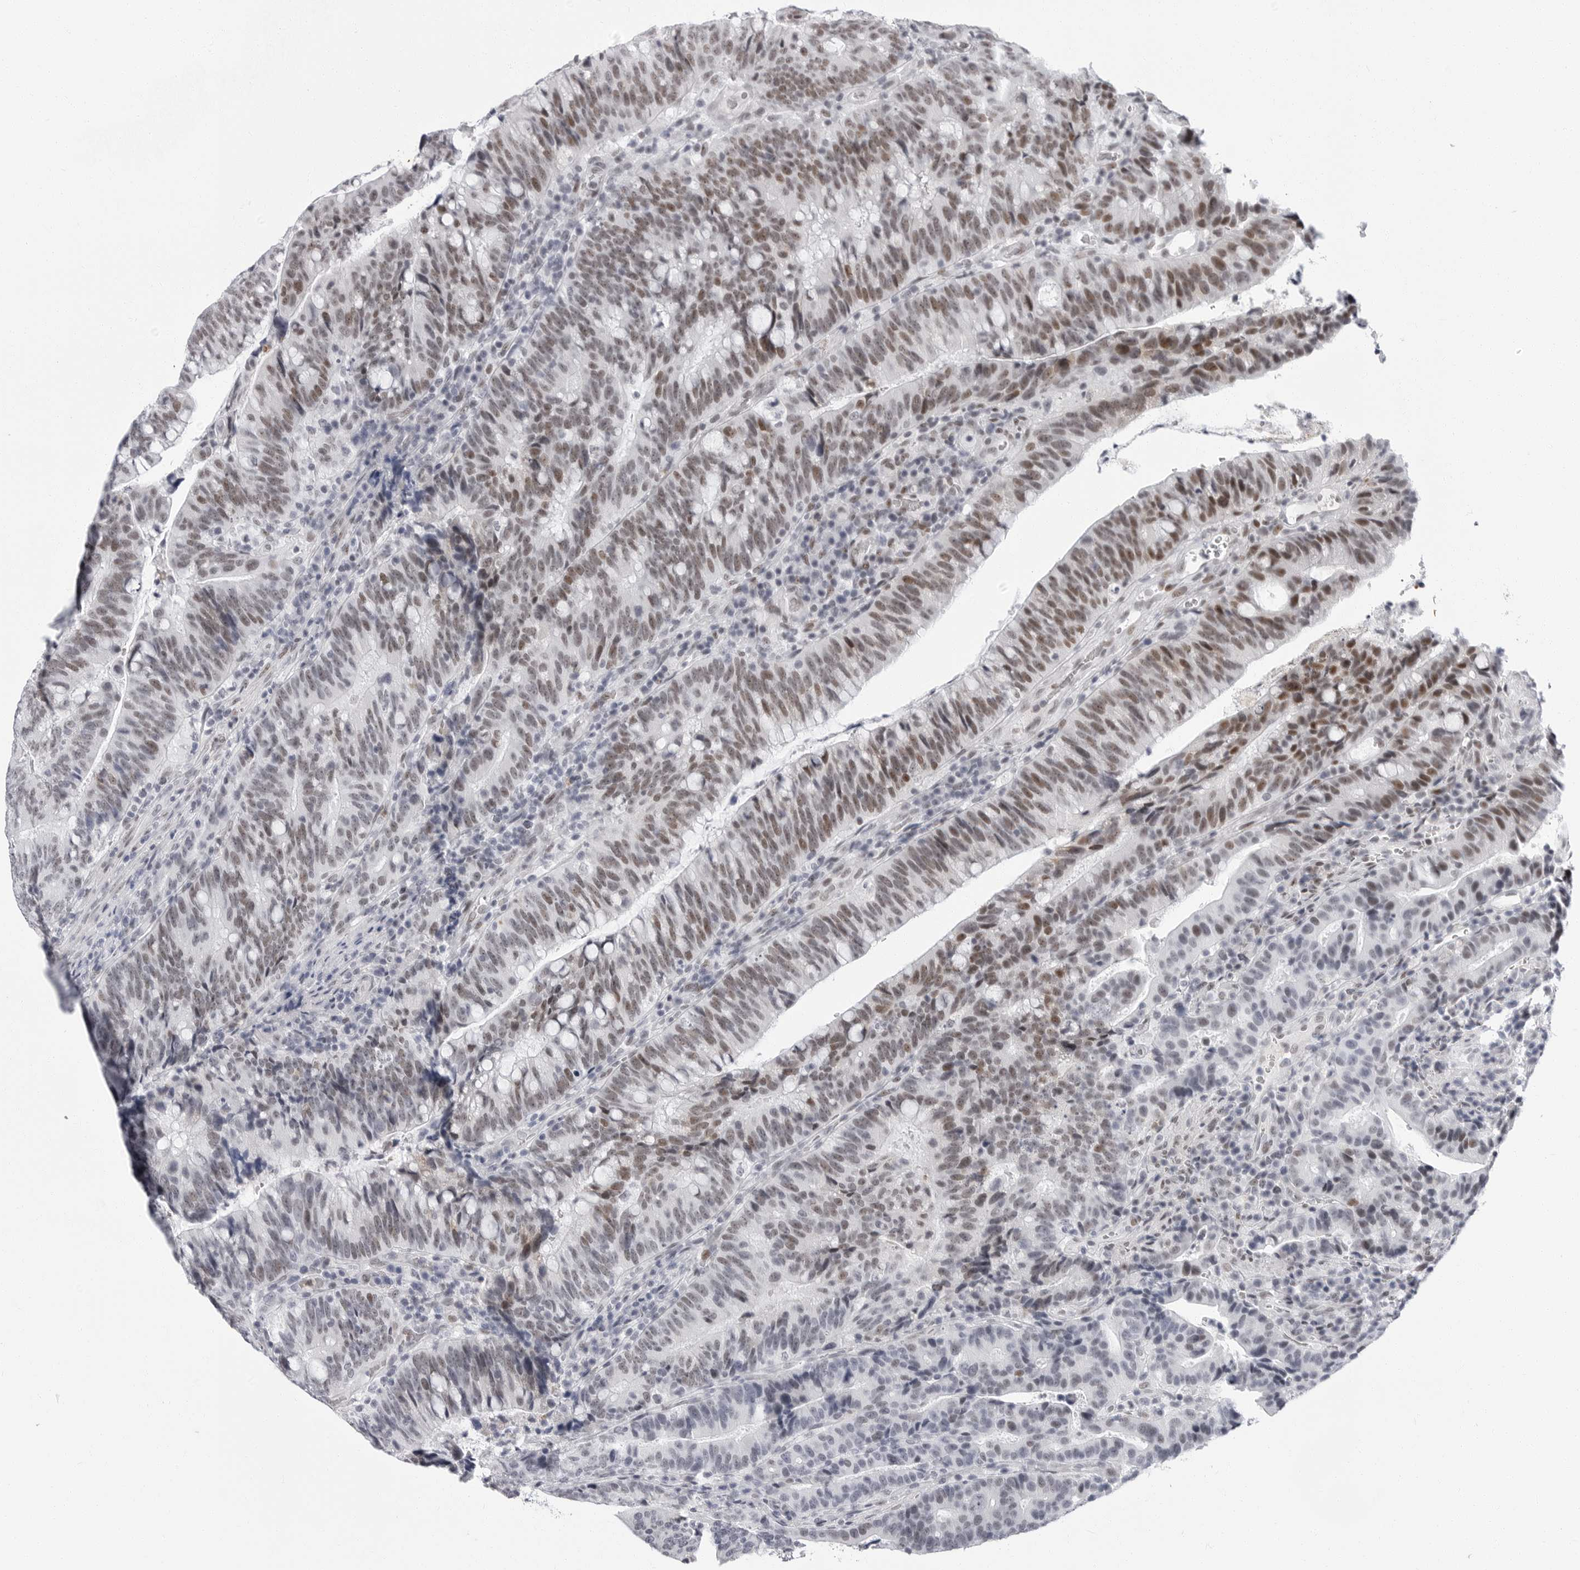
{"staining": {"intensity": "moderate", "quantity": "25%-75%", "location": "nuclear"}, "tissue": "colorectal cancer", "cell_type": "Tumor cells", "image_type": "cancer", "snomed": [{"axis": "morphology", "description": "Adenocarcinoma, NOS"}, {"axis": "topography", "description": "Colon"}], "caption": "Colorectal adenocarcinoma tissue reveals moderate nuclear positivity in about 25%-75% of tumor cells, visualized by immunohistochemistry. The staining was performed using DAB (3,3'-diaminobenzidine), with brown indicating positive protein expression. Nuclei are stained blue with hematoxylin.", "gene": "VEZF1", "patient": {"sex": "female", "age": 66}}